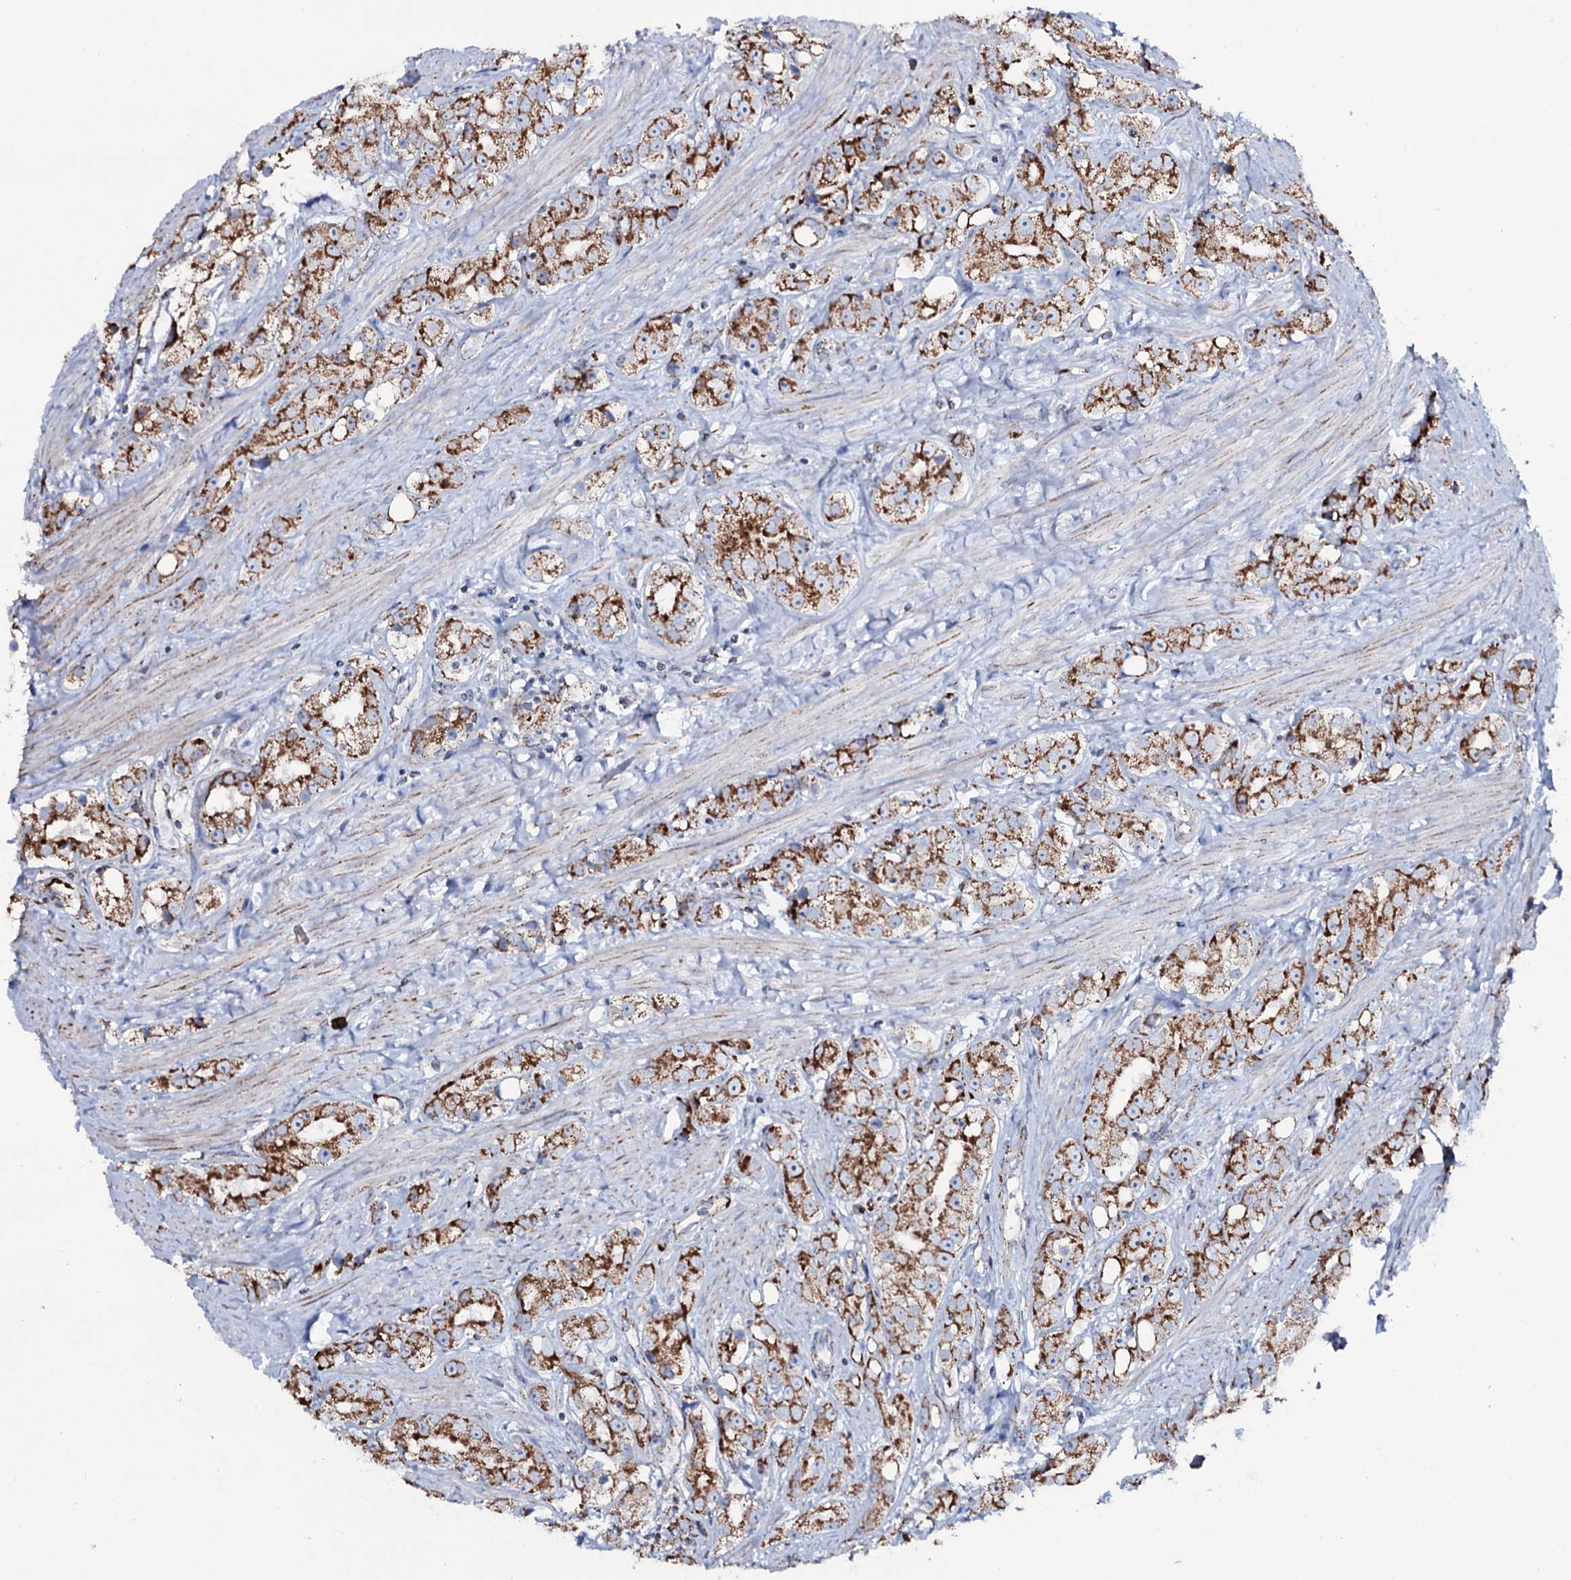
{"staining": {"intensity": "moderate", "quantity": ">75%", "location": "cytoplasmic/membranous"}, "tissue": "prostate cancer", "cell_type": "Tumor cells", "image_type": "cancer", "snomed": [{"axis": "morphology", "description": "Adenocarcinoma, NOS"}, {"axis": "topography", "description": "Prostate"}], "caption": "Protein staining of prostate cancer tissue exhibits moderate cytoplasmic/membranous positivity in about >75% of tumor cells. The staining was performed using DAB to visualize the protein expression in brown, while the nuclei were stained in blue with hematoxylin (Magnification: 20x).", "gene": "MRPS35", "patient": {"sex": "male", "age": 79}}